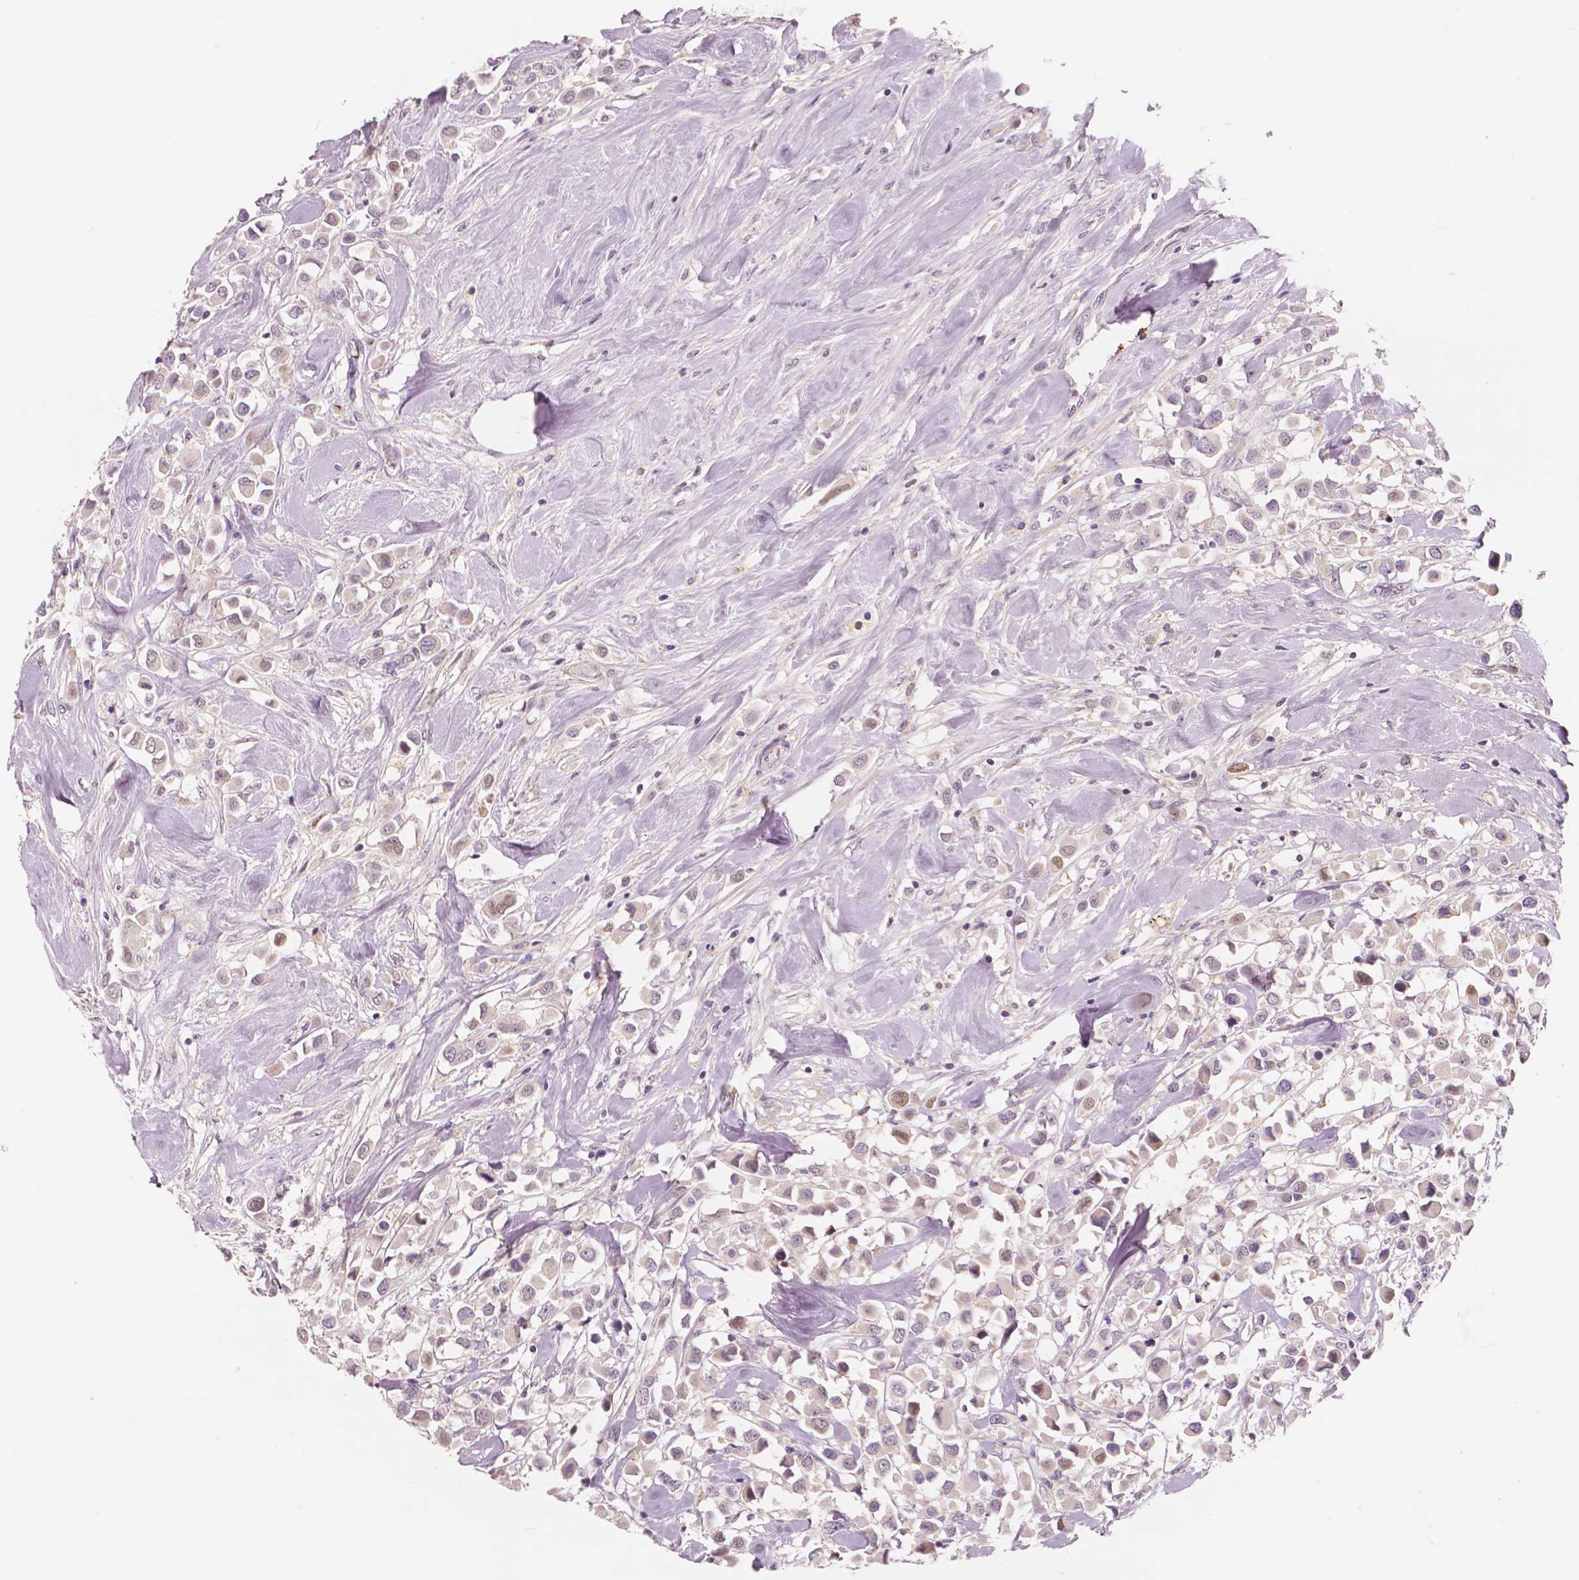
{"staining": {"intensity": "negative", "quantity": "none", "location": "none"}, "tissue": "breast cancer", "cell_type": "Tumor cells", "image_type": "cancer", "snomed": [{"axis": "morphology", "description": "Duct carcinoma"}, {"axis": "topography", "description": "Breast"}], "caption": "Tumor cells show no significant positivity in breast invasive ductal carcinoma.", "gene": "RNASE7", "patient": {"sex": "female", "age": 61}}